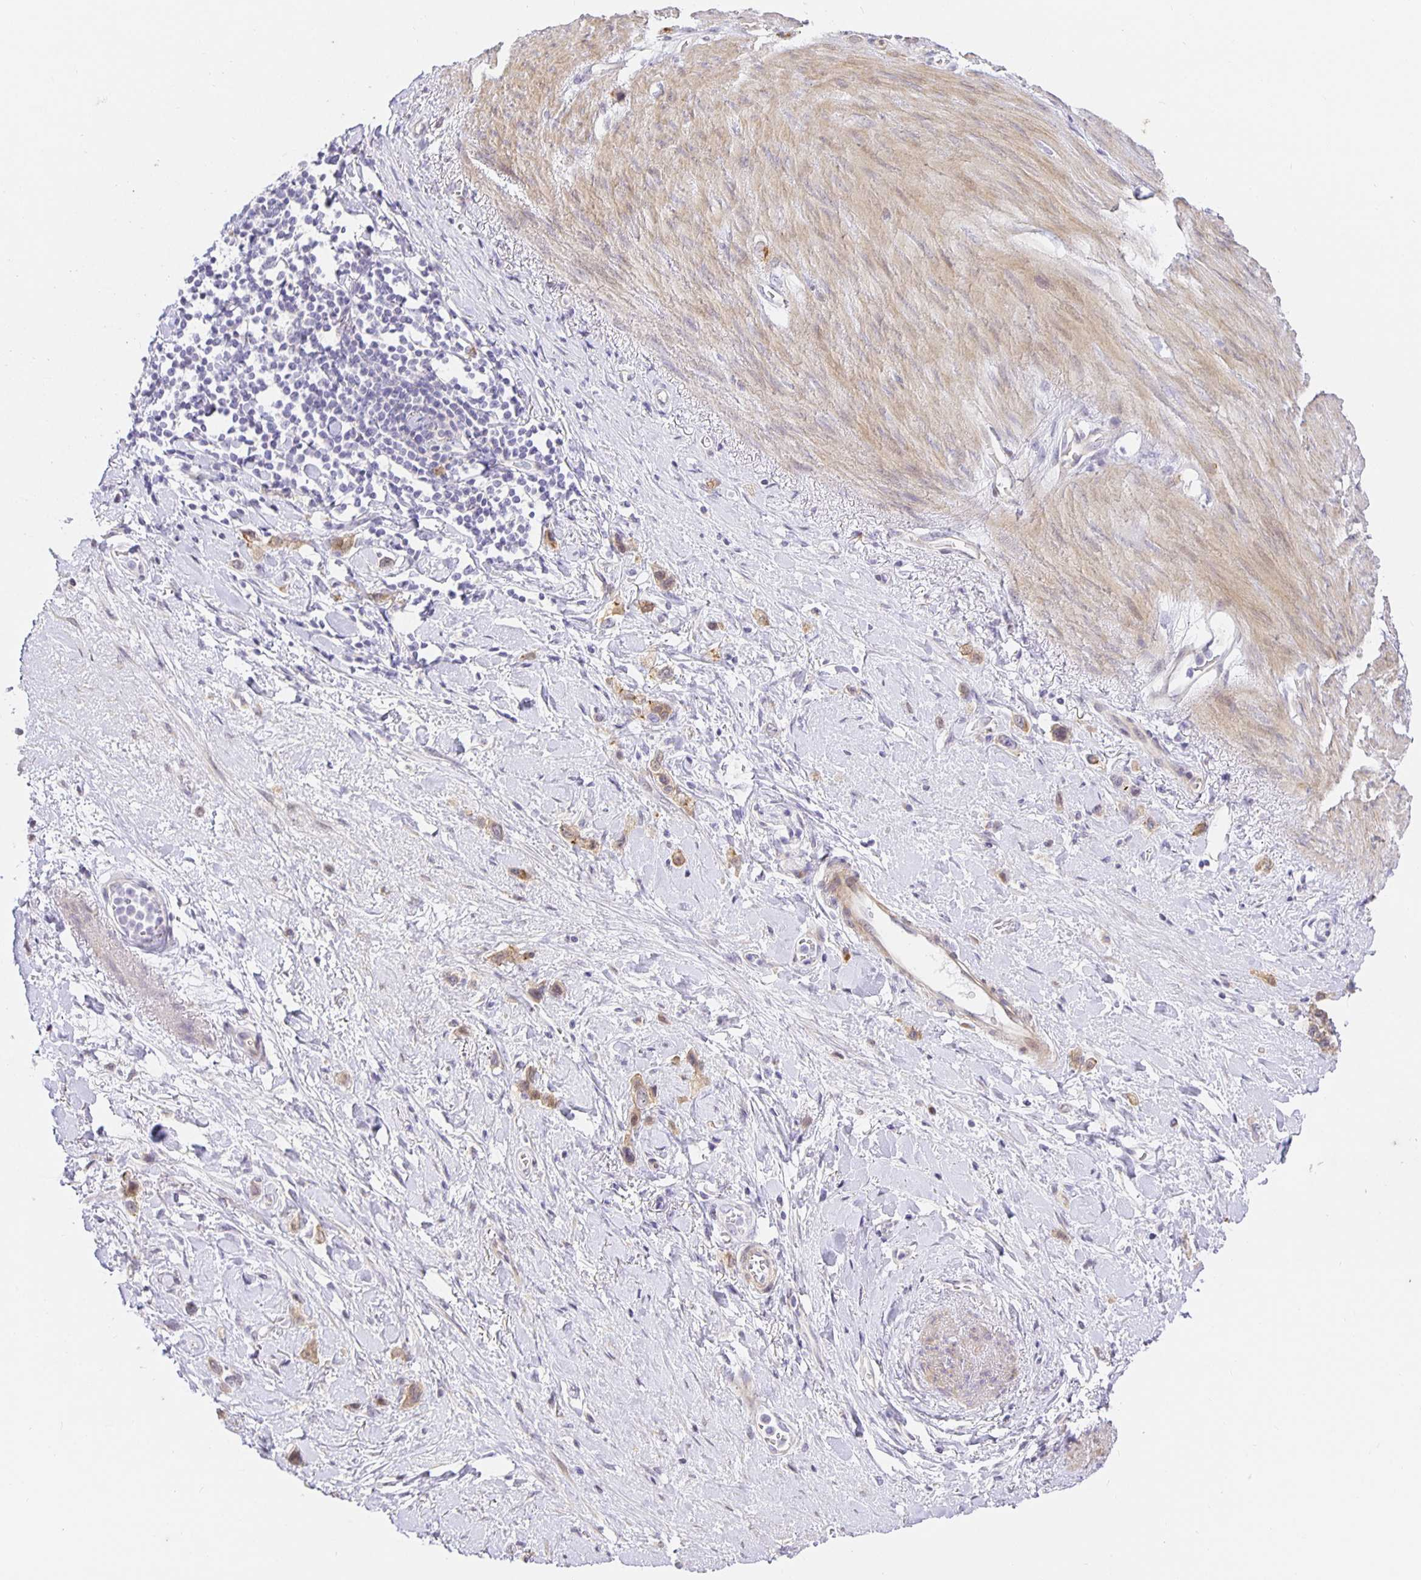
{"staining": {"intensity": "moderate", "quantity": ">75%", "location": "cytoplasmic/membranous"}, "tissue": "stomach cancer", "cell_type": "Tumor cells", "image_type": "cancer", "snomed": [{"axis": "morphology", "description": "Adenocarcinoma, NOS"}, {"axis": "topography", "description": "Stomach"}], "caption": "Approximately >75% of tumor cells in stomach cancer demonstrate moderate cytoplasmic/membranous protein positivity as visualized by brown immunohistochemical staining.", "gene": "TJP3", "patient": {"sex": "female", "age": 65}}